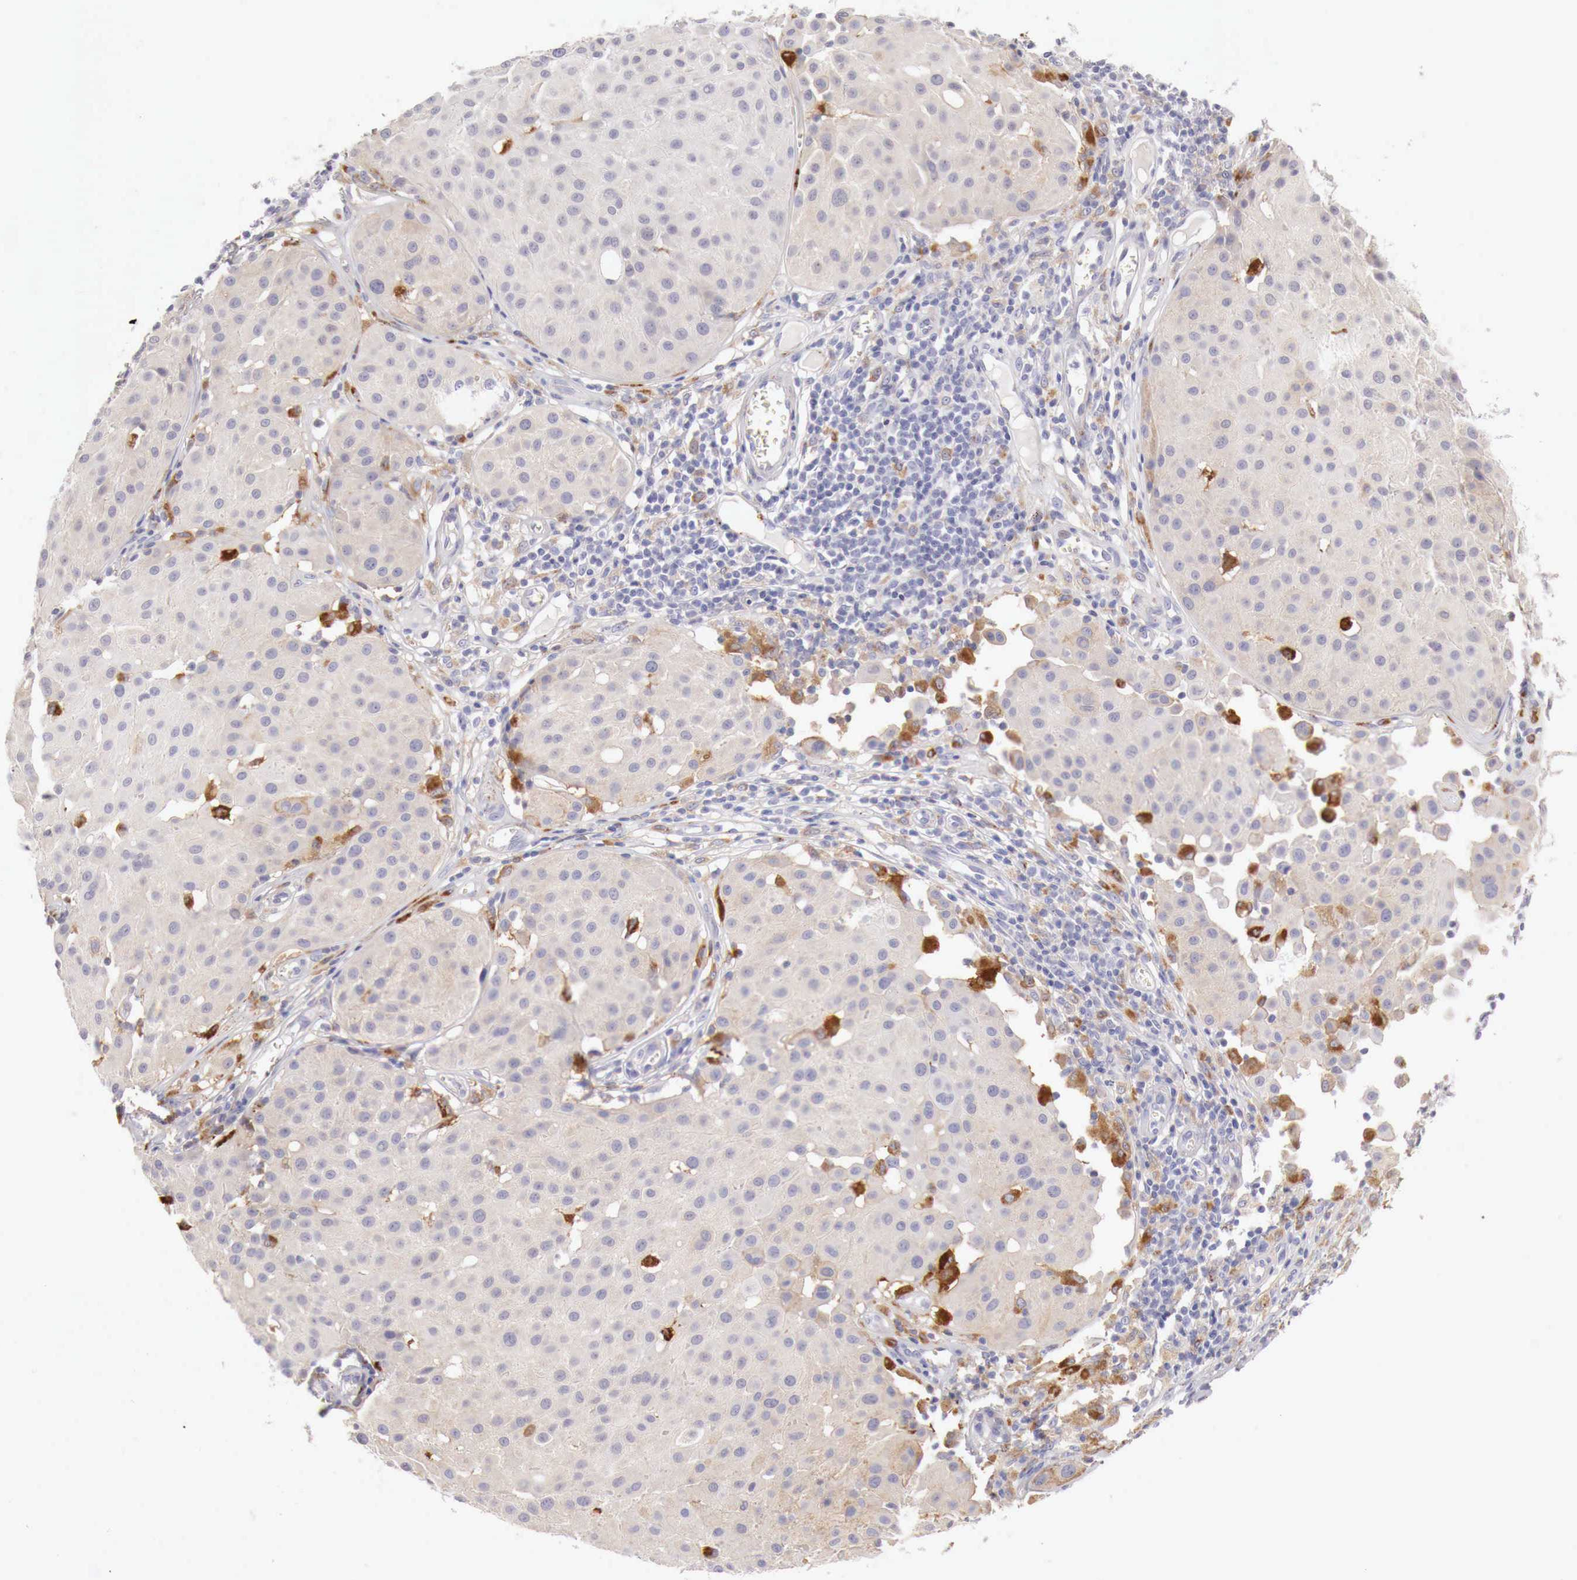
{"staining": {"intensity": "negative", "quantity": "none", "location": "none"}, "tissue": "melanoma", "cell_type": "Tumor cells", "image_type": "cancer", "snomed": [{"axis": "morphology", "description": "Malignant melanoma, NOS"}, {"axis": "topography", "description": "Skin"}], "caption": "The micrograph reveals no significant positivity in tumor cells of malignant melanoma.", "gene": "GLA", "patient": {"sex": "male", "age": 36}}